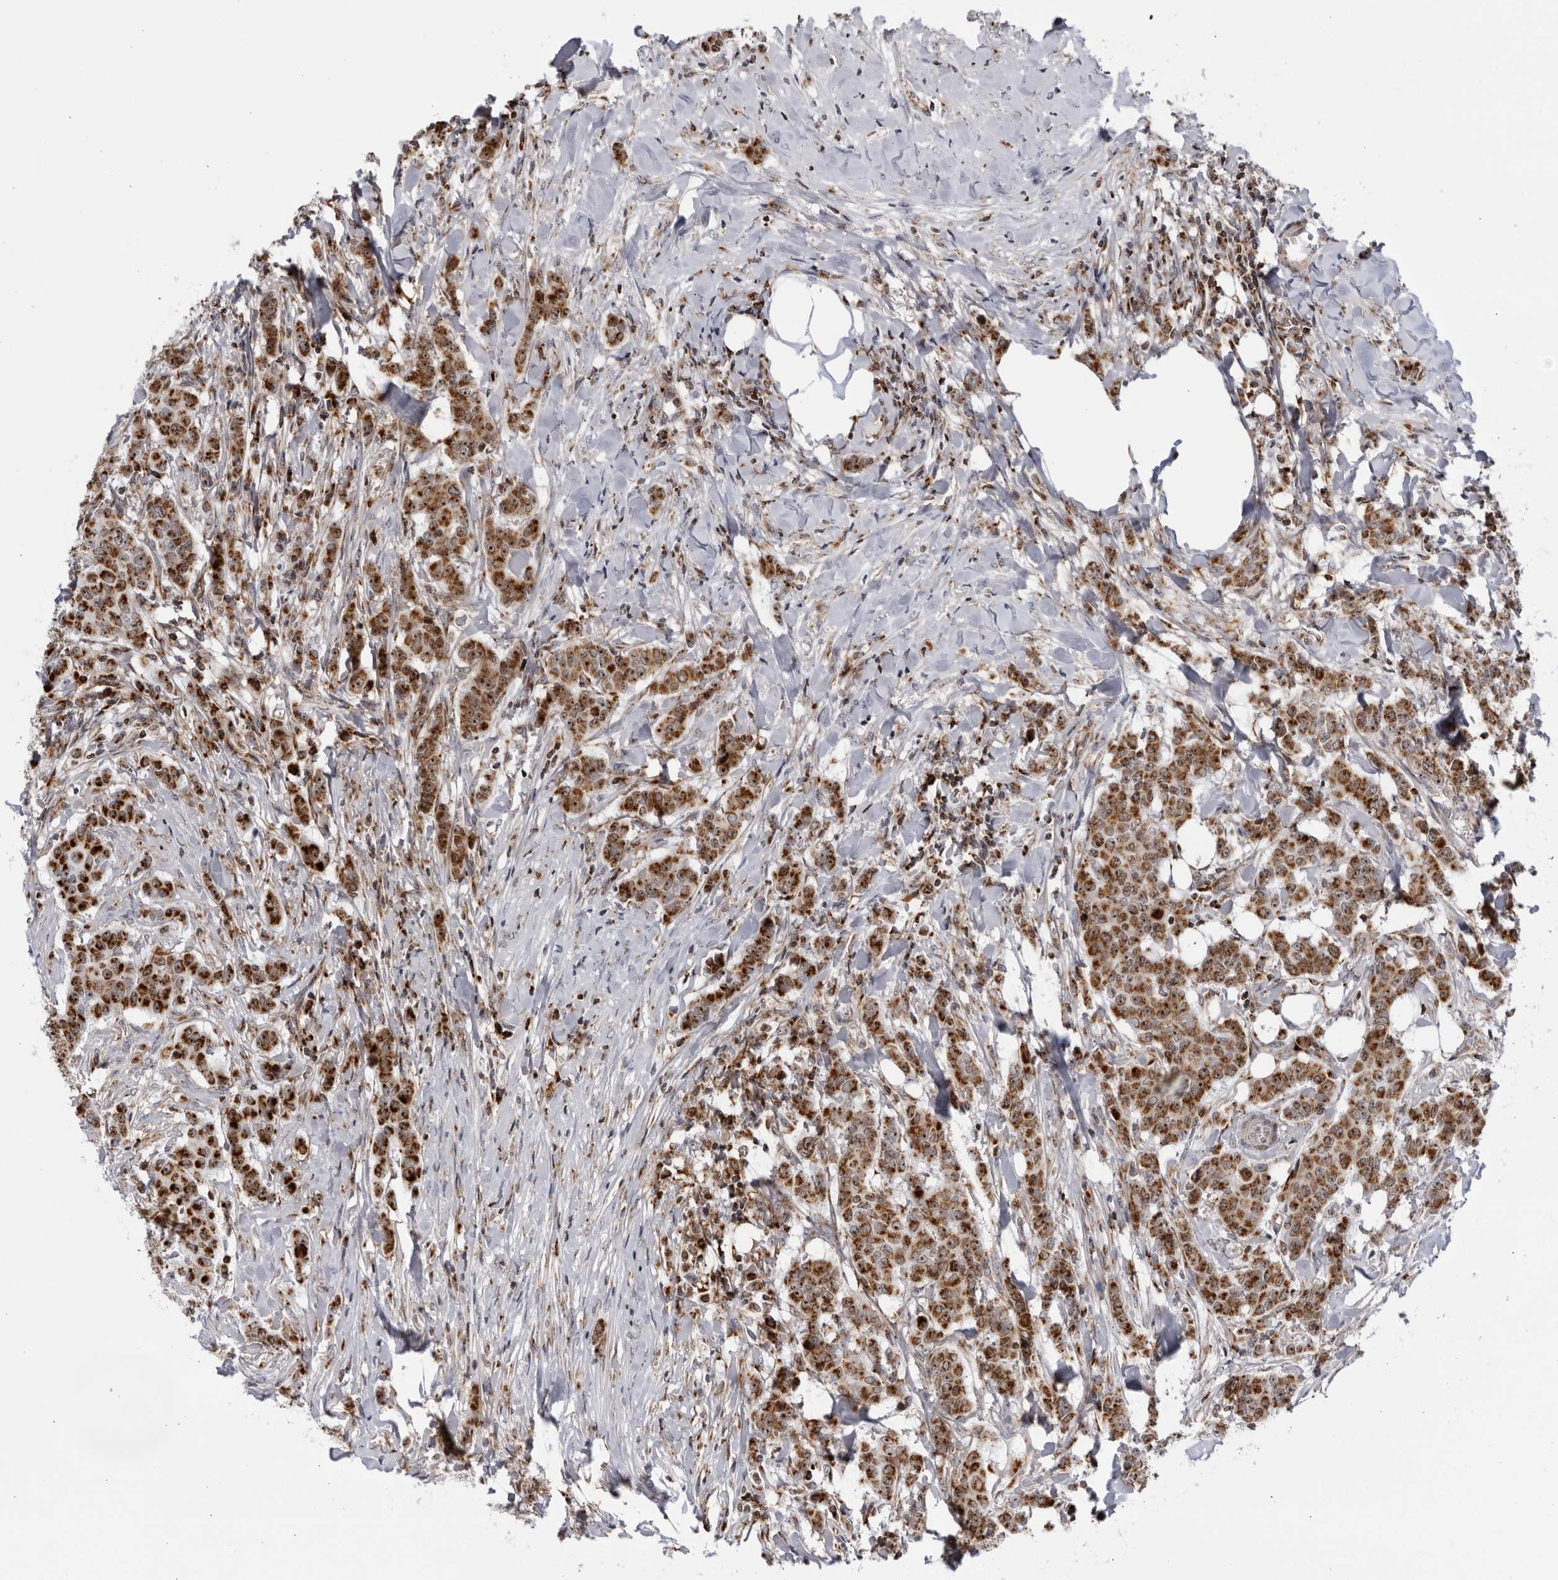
{"staining": {"intensity": "moderate", "quantity": ">75%", "location": "cytoplasmic/membranous,nuclear"}, "tissue": "breast cancer", "cell_type": "Tumor cells", "image_type": "cancer", "snomed": [{"axis": "morphology", "description": "Duct carcinoma"}, {"axis": "topography", "description": "Breast"}], "caption": "Human breast cancer (invasive ductal carcinoma) stained with a protein marker demonstrates moderate staining in tumor cells.", "gene": "RBM34", "patient": {"sex": "female", "age": 40}}